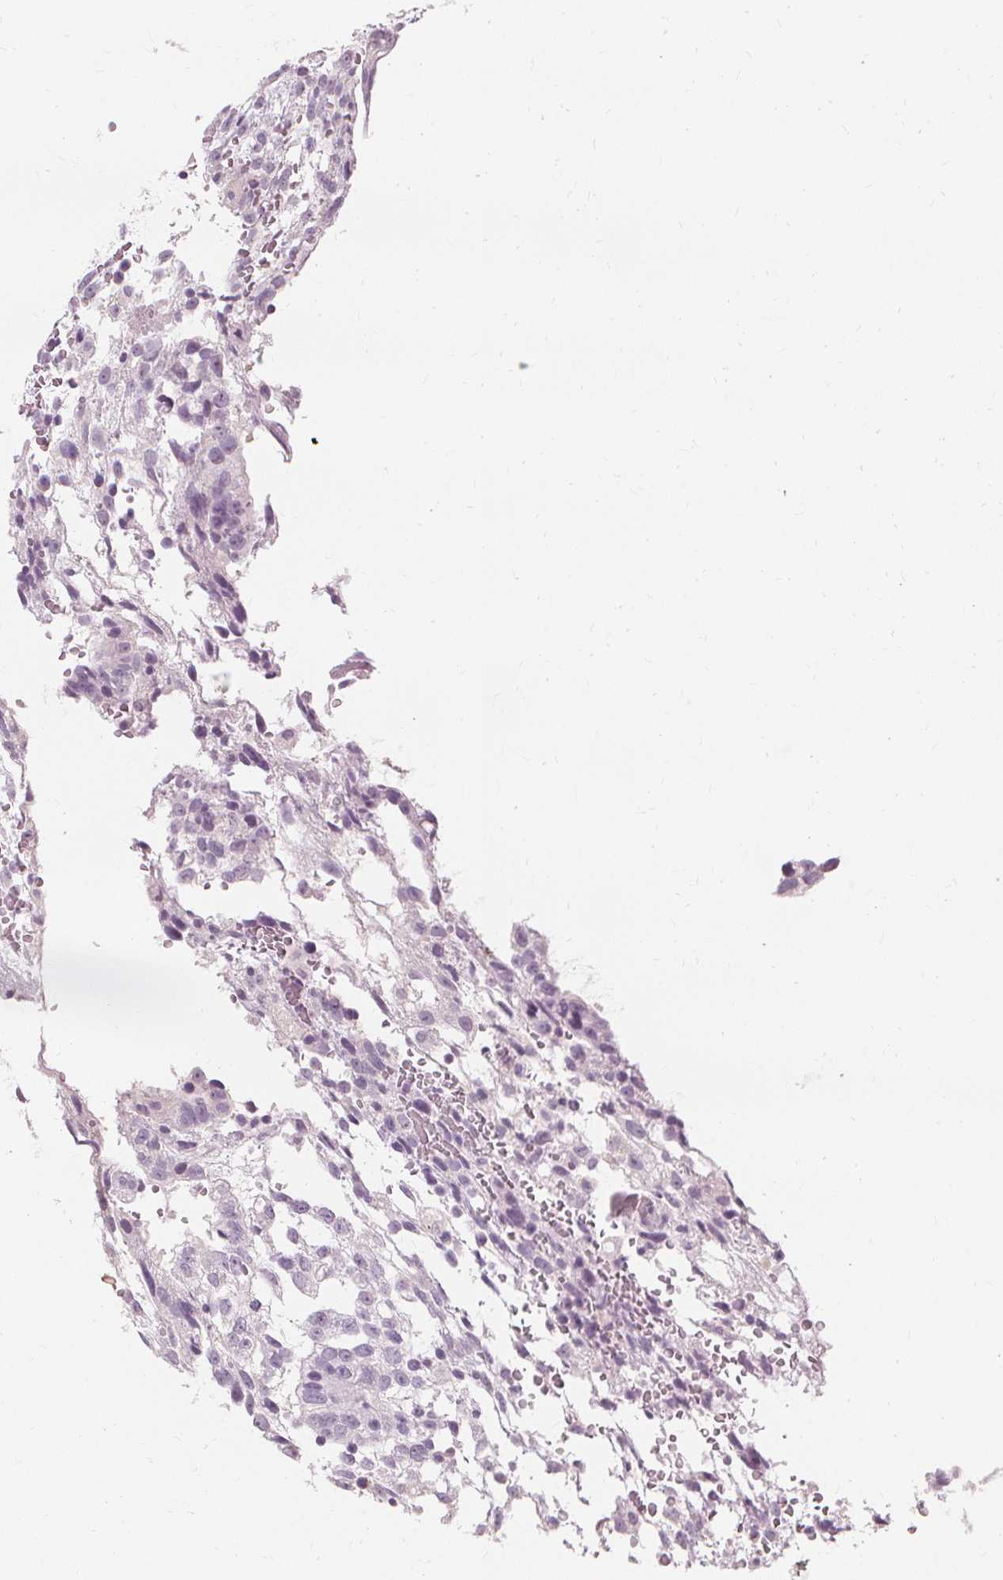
{"staining": {"intensity": "negative", "quantity": "none", "location": "none"}, "tissue": "testis cancer", "cell_type": "Tumor cells", "image_type": "cancer", "snomed": [{"axis": "morphology", "description": "Normal tissue, NOS"}, {"axis": "morphology", "description": "Carcinoma, Embryonal, NOS"}, {"axis": "topography", "description": "Testis"}], "caption": "Testis embryonal carcinoma was stained to show a protein in brown. There is no significant expression in tumor cells.", "gene": "MUC12", "patient": {"sex": "male", "age": 32}}